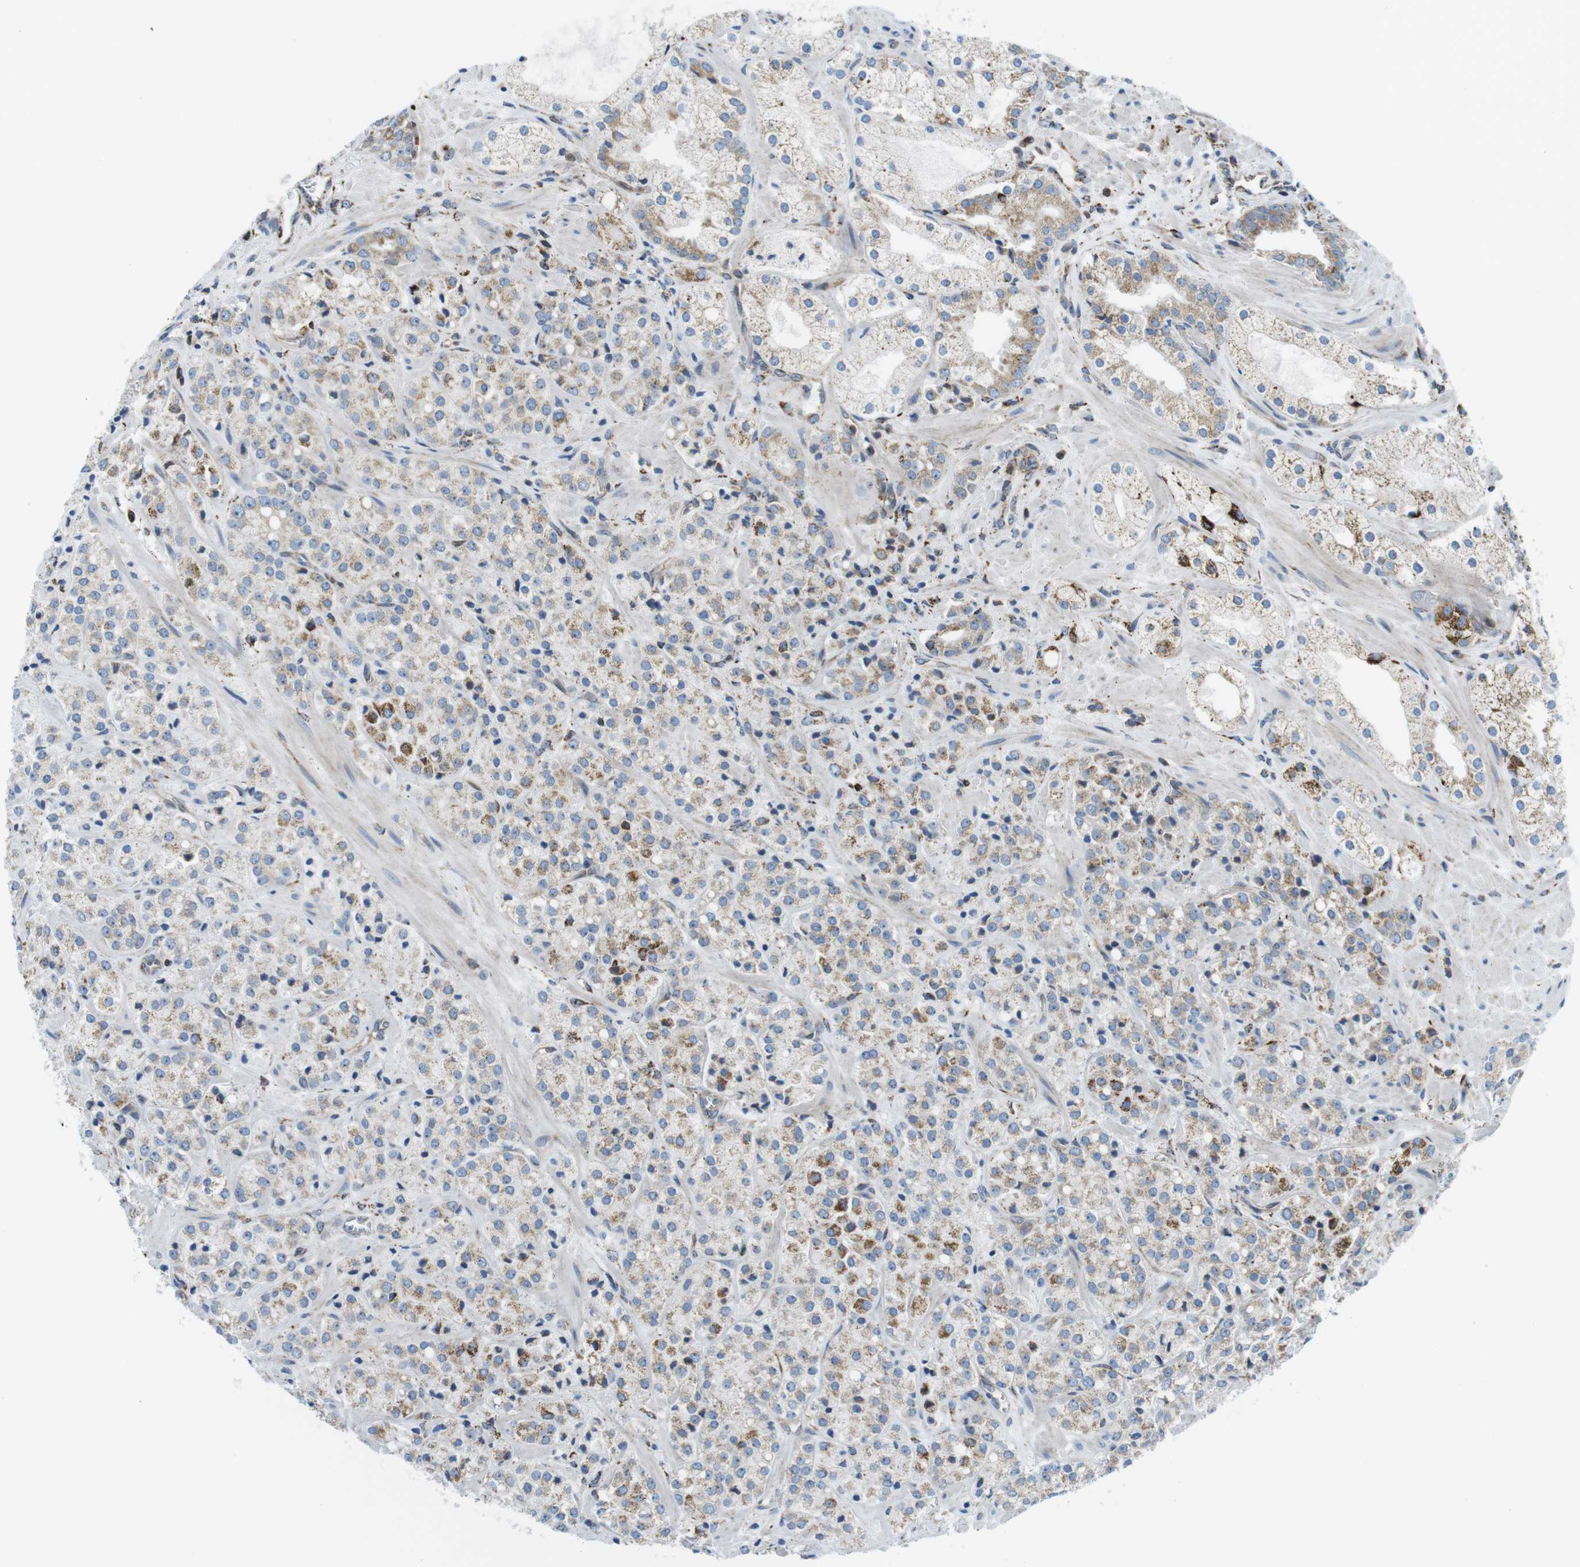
{"staining": {"intensity": "moderate", "quantity": "25%-75%", "location": "cytoplasmic/membranous"}, "tissue": "prostate cancer", "cell_type": "Tumor cells", "image_type": "cancer", "snomed": [{"axis": "morphology", "description": "Adenocarcinoma, High grade"}, {"axis": "topography", "description": "Prostate"}], "caption": "This photomicrograph displays immunohistochemistry (IHC) staining of human prostate cancer, with medium moderate cytoplasmic/membranous expression in about 25%-75% of tumor cells.", "gene": "KCNE3", "patient": {"sex": "male", "age": 64}}